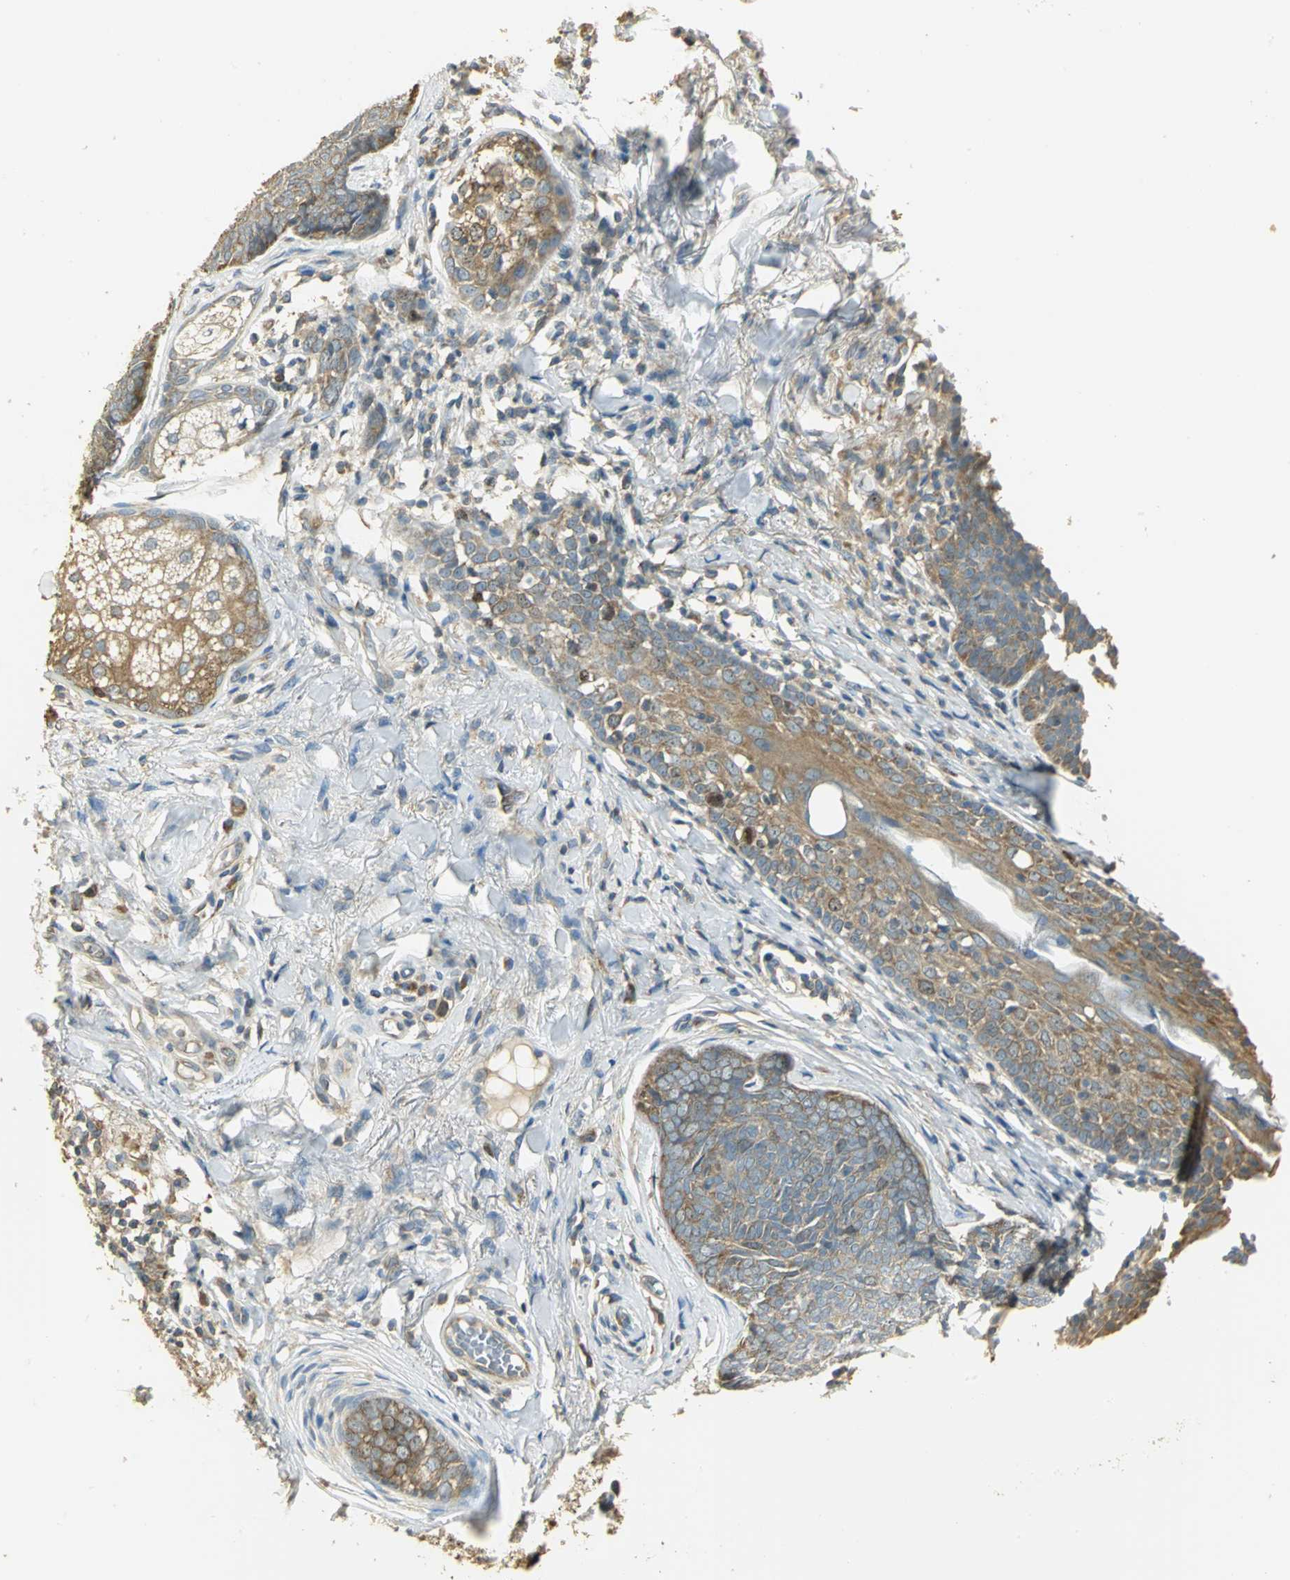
{"staining": {"intensity": "moderate", "quantity": ">75%", "location": "cytoplasmic/membranous"}, "tissue": "skin cancer", "cell_type": "Tumor cells", "image_type": "cancer", "snomed": [{"axis": "morphology", "description": "Normal tissue, NOS"}, {"axis": "morphology", "description": "Basal cell carcinoma"}, {"axis": "topography", "description": "Skin"}], "caption": "Skin cancer tissue shows moderate cytoplasmic/membranous staining in about >75% of tumor cells, visualized by immunohistochemistry.", "gene": "RARS1", "patient": {"sex": "female", "age": 69}}